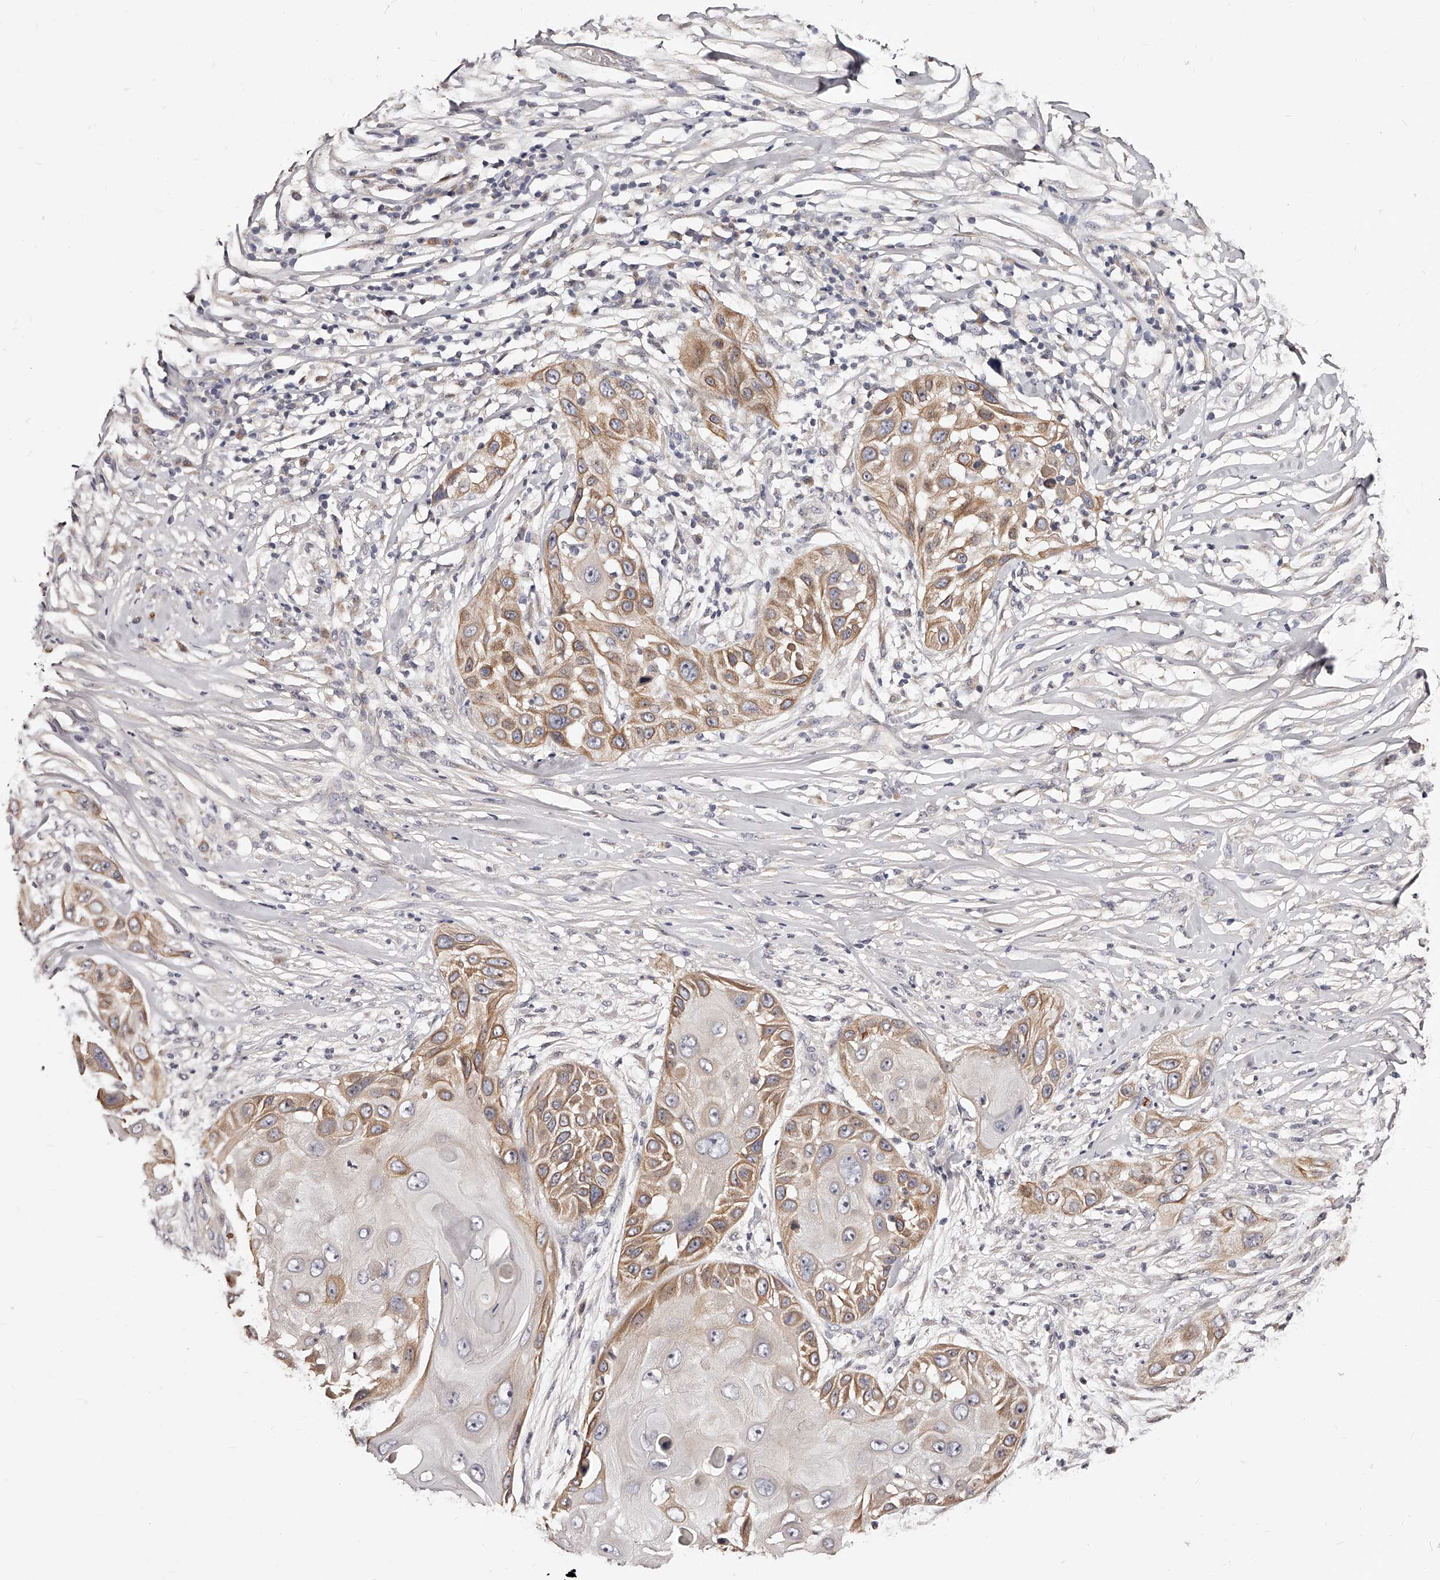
{"staining": {"intensity": "moderate", "quantity": "25%-75%", "location": "cytoplasmic/membranous"}, "tissue": "skin cancer", "cell_type": "Tumor cells", "image_type": "cancer", "snomed": [{"axis": "morphology", "description": "Squamous cell carcinoma, NOS"}, {"axis": "topography", "description": "Skin"}], "caption": "Human skin cancer stained with a protein marker demonstrates moderate staining in tumor cells.", "gene": "ZNF502", "patient": {"sex": "female", "age": 44}}